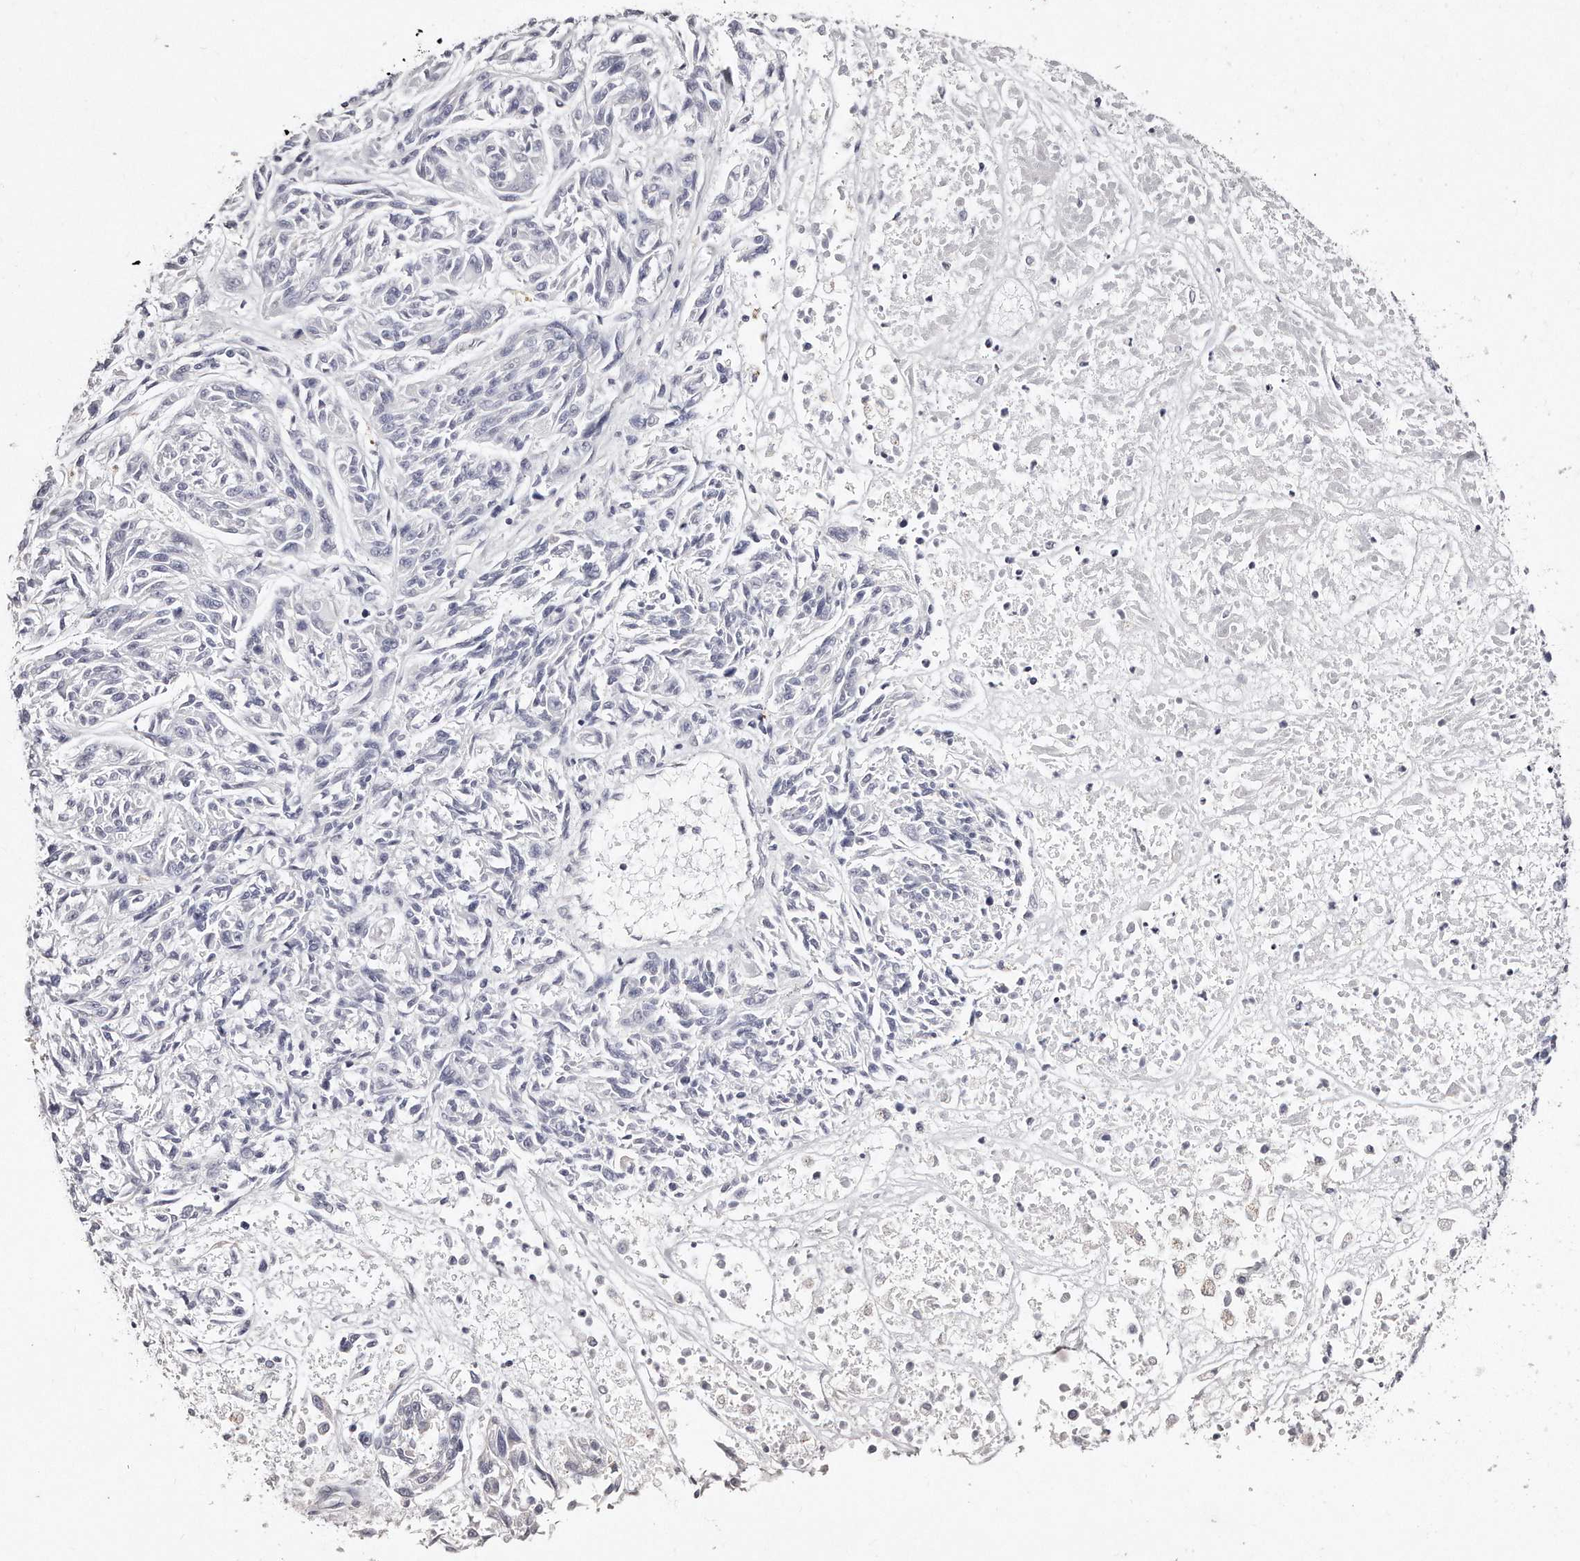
{"staining": {"intensity": "negative", "quantity": "none", "location": "none"}, "tissue": "melanoma", "cell_type": "Tumor cells", "image_type": "cancer", "snomed": [{"axis": "morphology", "description": "Malignant melanoma, NOS"}, {"axis": "topography", "description": "Skin"}], "caption": "Tumor cells are negative for protein expression in human melanoma.", "gene": "GDA", "patient": {"sex": "male", "age": 53}}